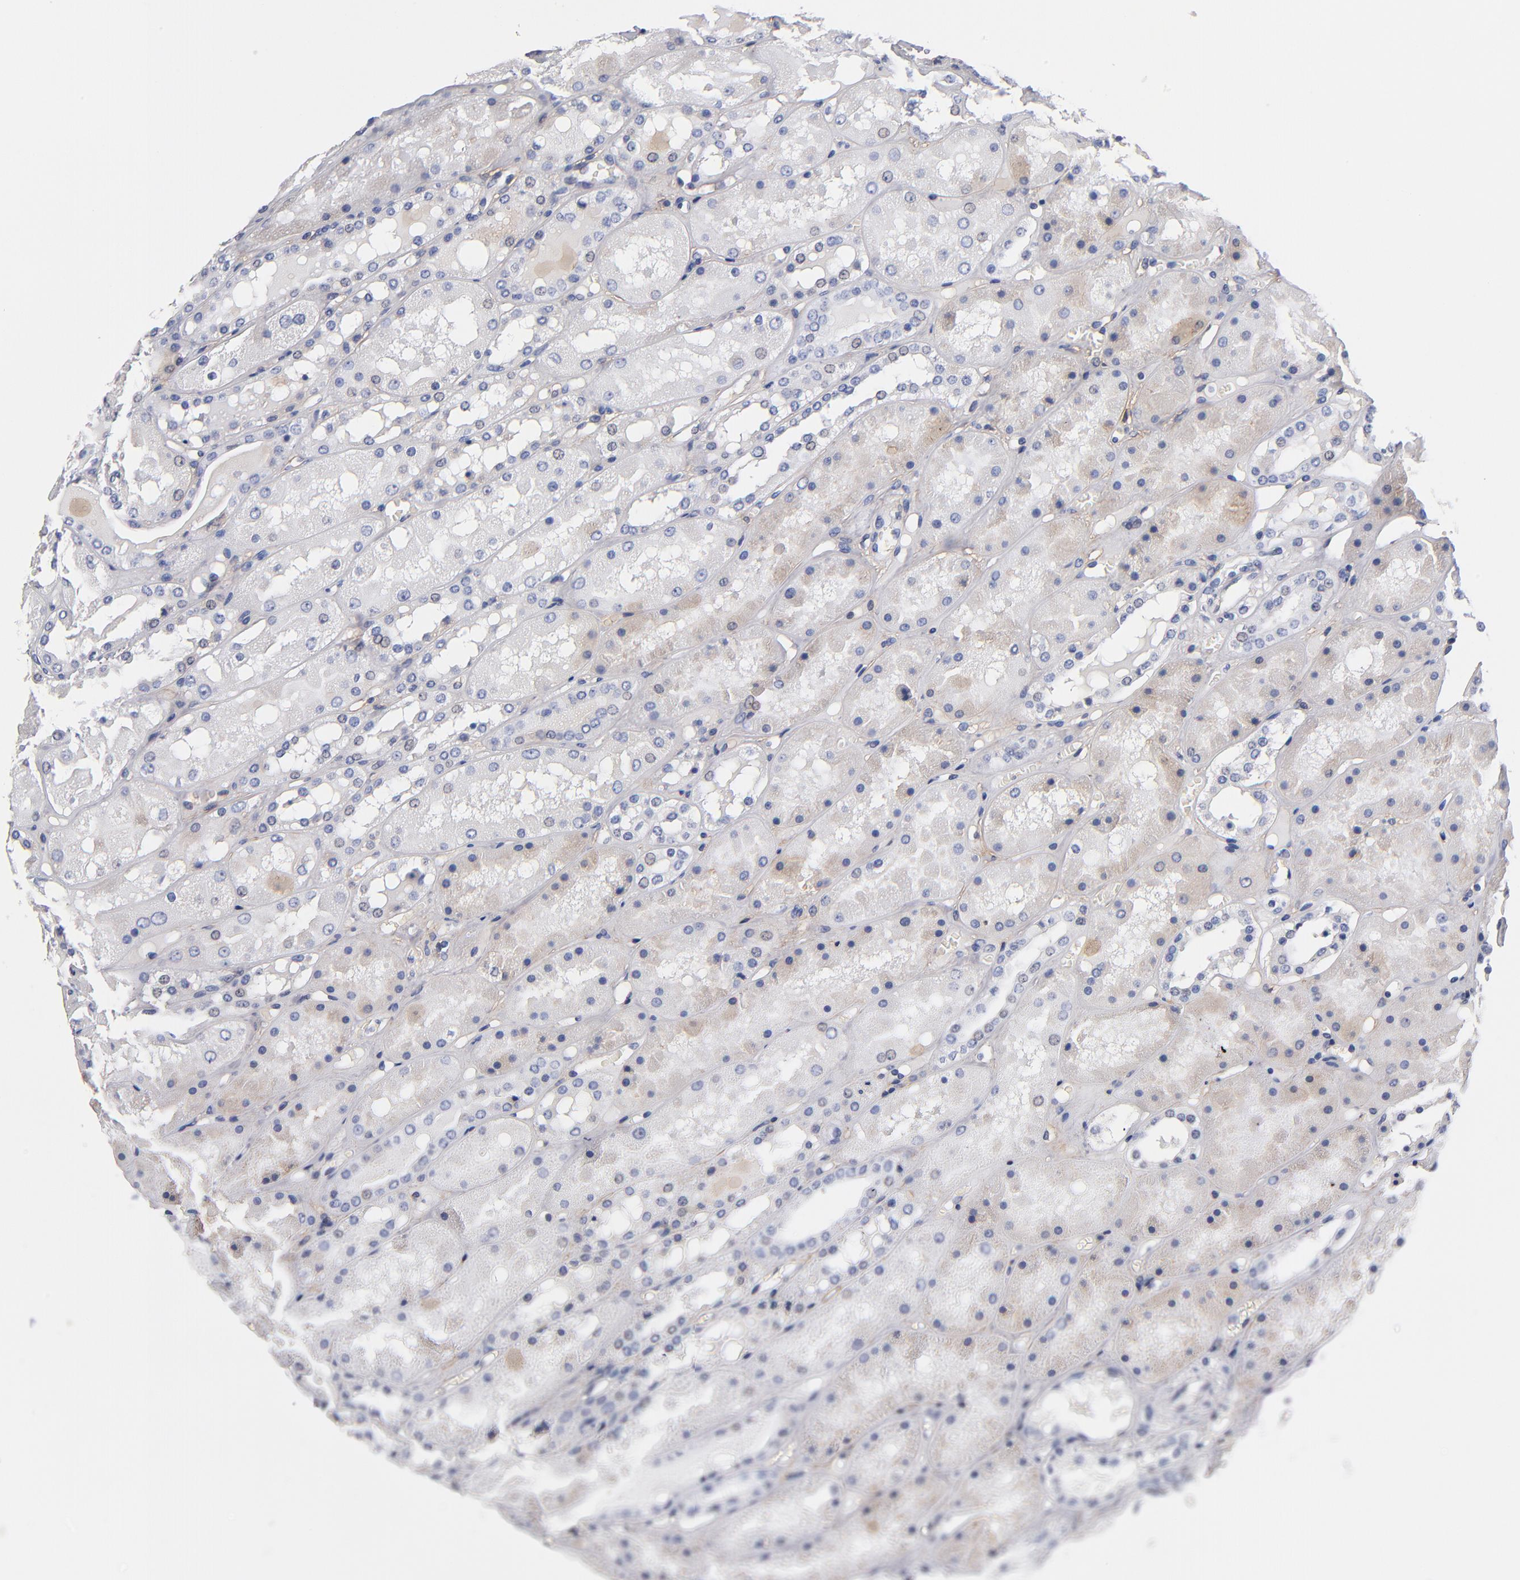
{"staining": {"intensity": "negative", "quantity": "none", "location": "none"}, "tissue": "kidney", "cell_type": "Cells in glomeruli", "image_type": "normal", "snomed": [{"axis": "morphology", "description": "Normal tissue, NOS"}, {"axis": "topography", "description": "Kidney"}], "caption": "An immunohistochemistry (IHC) micrograph of unremarkable kidney is shown. There is no staining in cells in glomeruli of kidney. (Brightfield microscopy of DAB immunohistochemistry at high magnification).", "gene": "PLSCR4", "patient": {"sex": "male", "age": 36}}